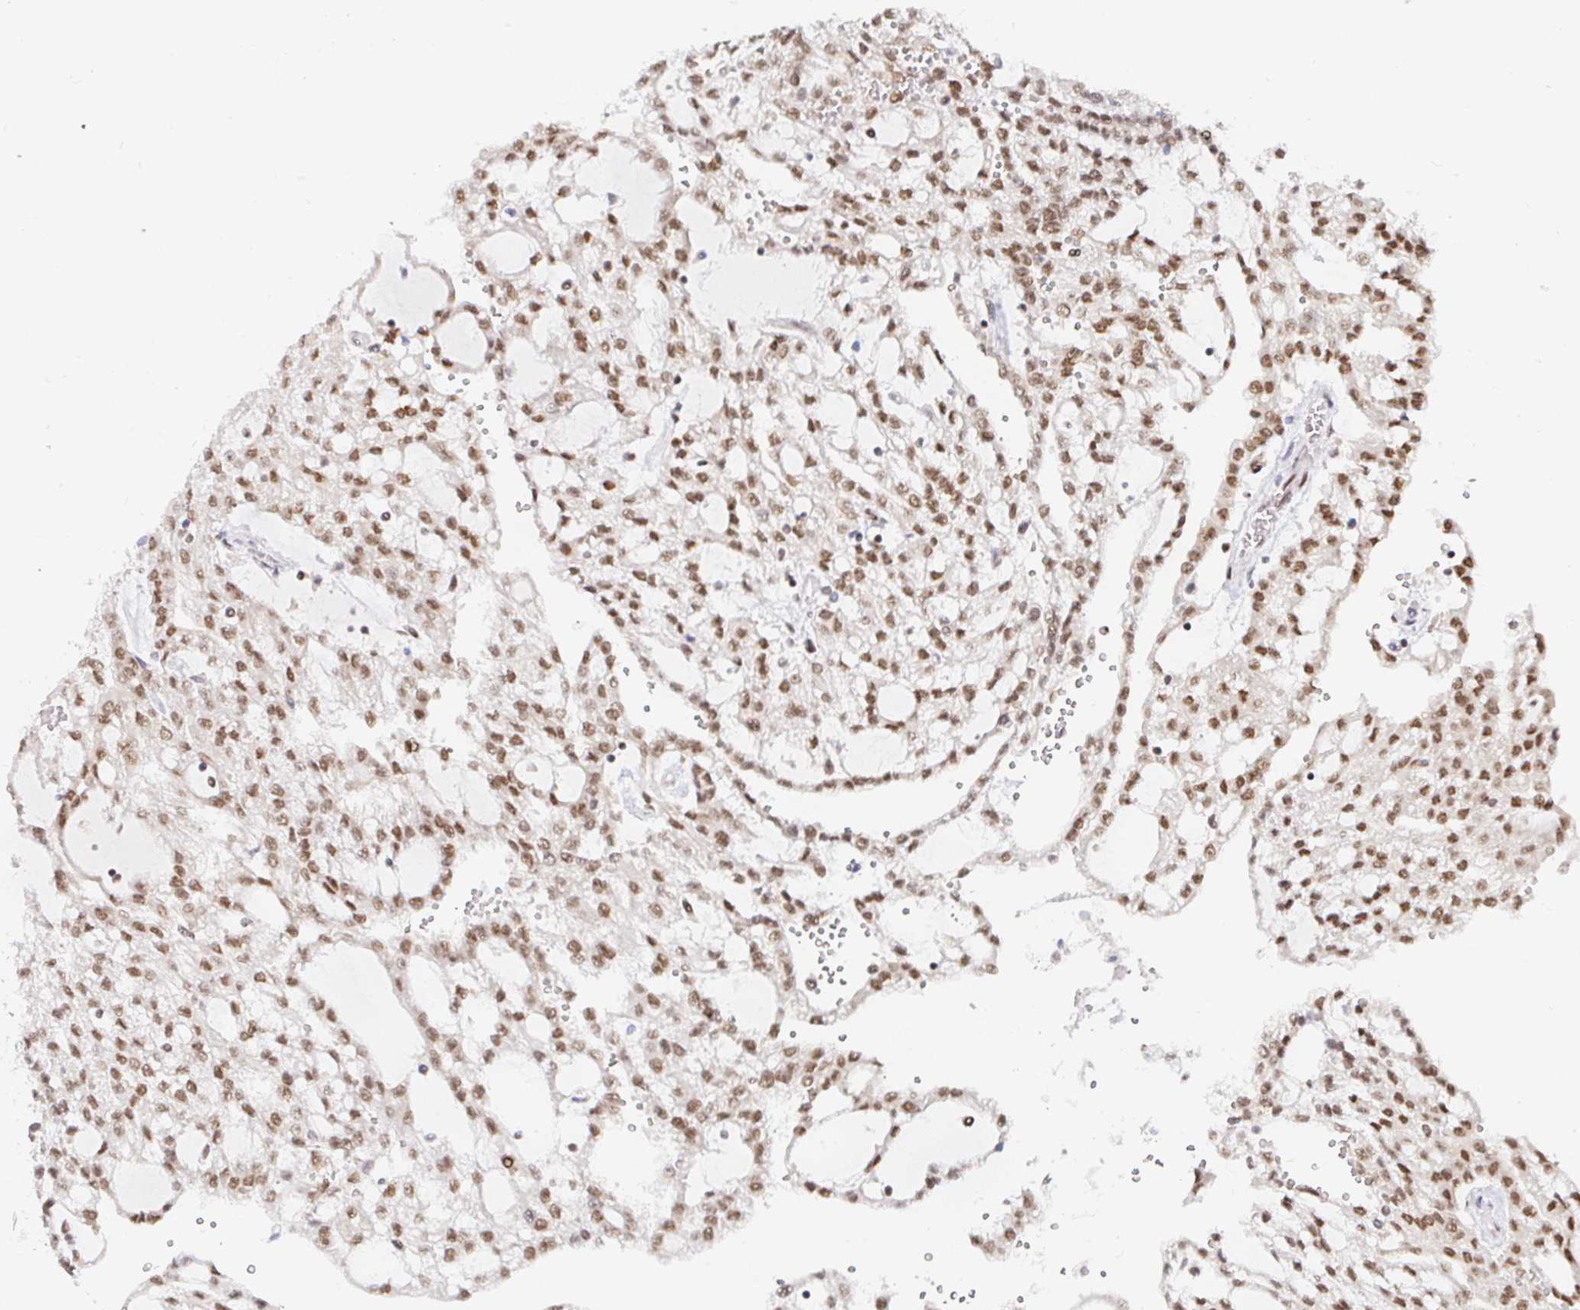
{"staining": {"intensity": "moderate", "quantity": ">75%", "location": "nuclear"}, "tissue": "renal cancer", "cell_type": "Tumor cells", "image_type": "cancer", "snomed": [{"axis": "morphology", "description": "Adenocarcinoma, NOS"}, {"axis": "topography", "description": "Kidney"}], "caption": "IHC micrograph of human renal cancer (adenocarcinoma) stained for a protein (brown), which displays medium levels of moderate nuclear positivity in about >75% of tumor cells.", "gene": "RBMX", "patient": {"sex": "male", "age": 63}}